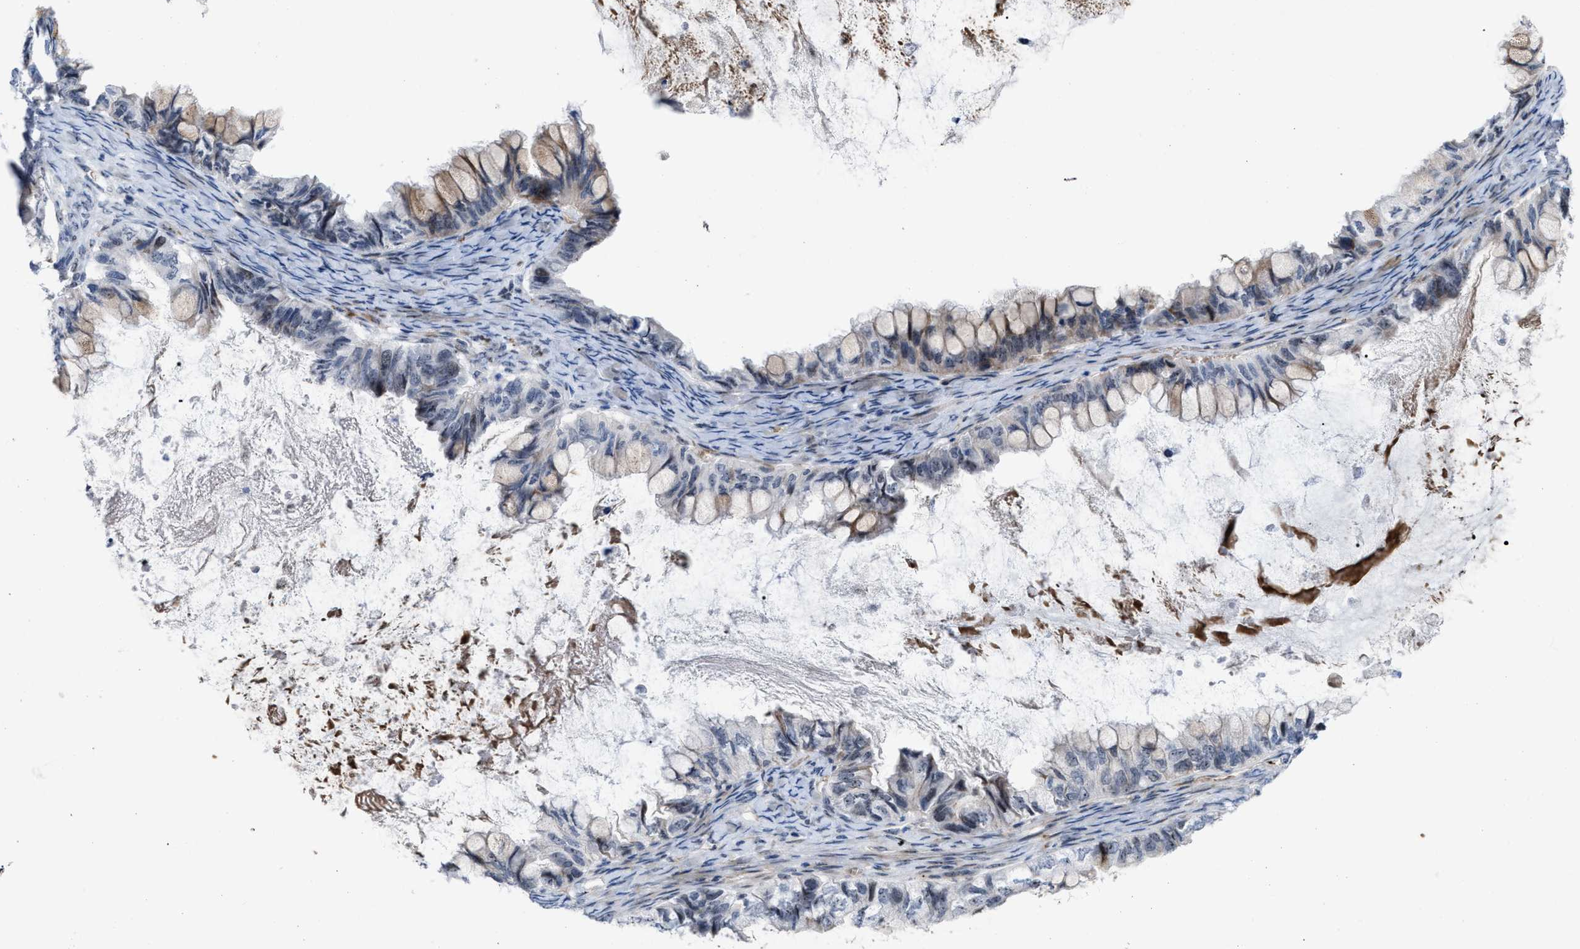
{"staining": {"intensity": "weak", "quantity": "<25%", "location": "cytoplasmic/membranous"}, "tissue": "ovarian cancer", "cell_type": "Tumor cells", "image_type": "cancer", "snomed": [{"axis": "morphology", "description": "Cystadenocarcinoma, mucinous, NOS"}, {"axis": "topography", "description": "Ovary"}], "caption": "This is an IHC photomicrograph of ovarian cancer. There is no expression in tumor cells.", "gene": "POLR1F", "patient": {"sex": "female", "age": 80}}